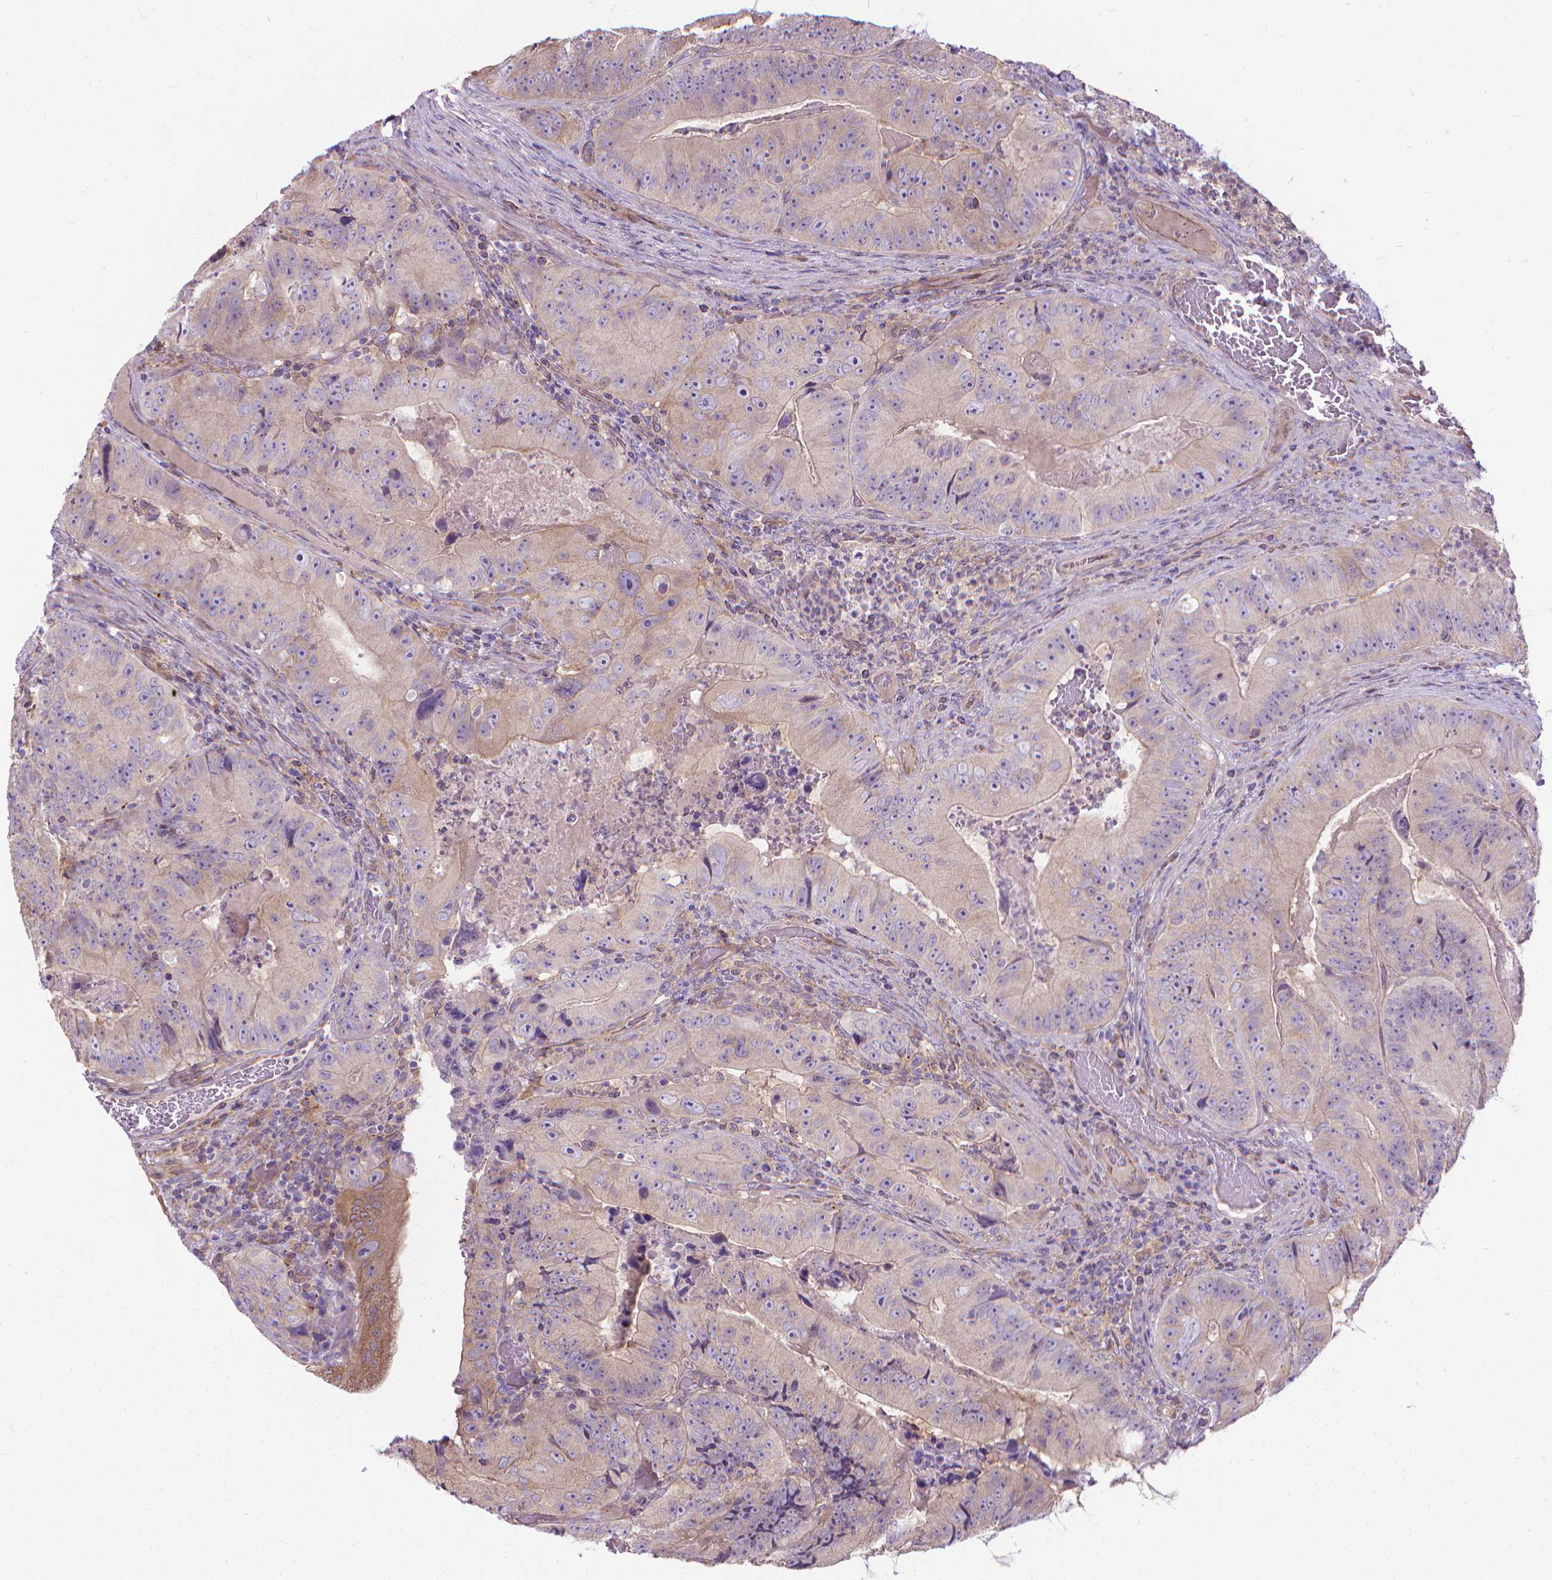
{"staining": {"intensity": "weak", "quantity": "<25%", "location": "cytoplasmic/membranous"}, "tissue": "colorectal cancer", "cell_type": "Tumor cells", "image_type": "cancer", "snomed": [{"axis": "morphology", "description": "Adenocarcinoma, NOS"}, {"axis": "topography", "description": "Colon"}], "caption": "Immunohistochemical staining of human adenocarcinoma (colorectal) exhibits no significant positivity in tumor cells.", "gene": "CFAP299", "patient": {"sex": "female", "age": 86}}